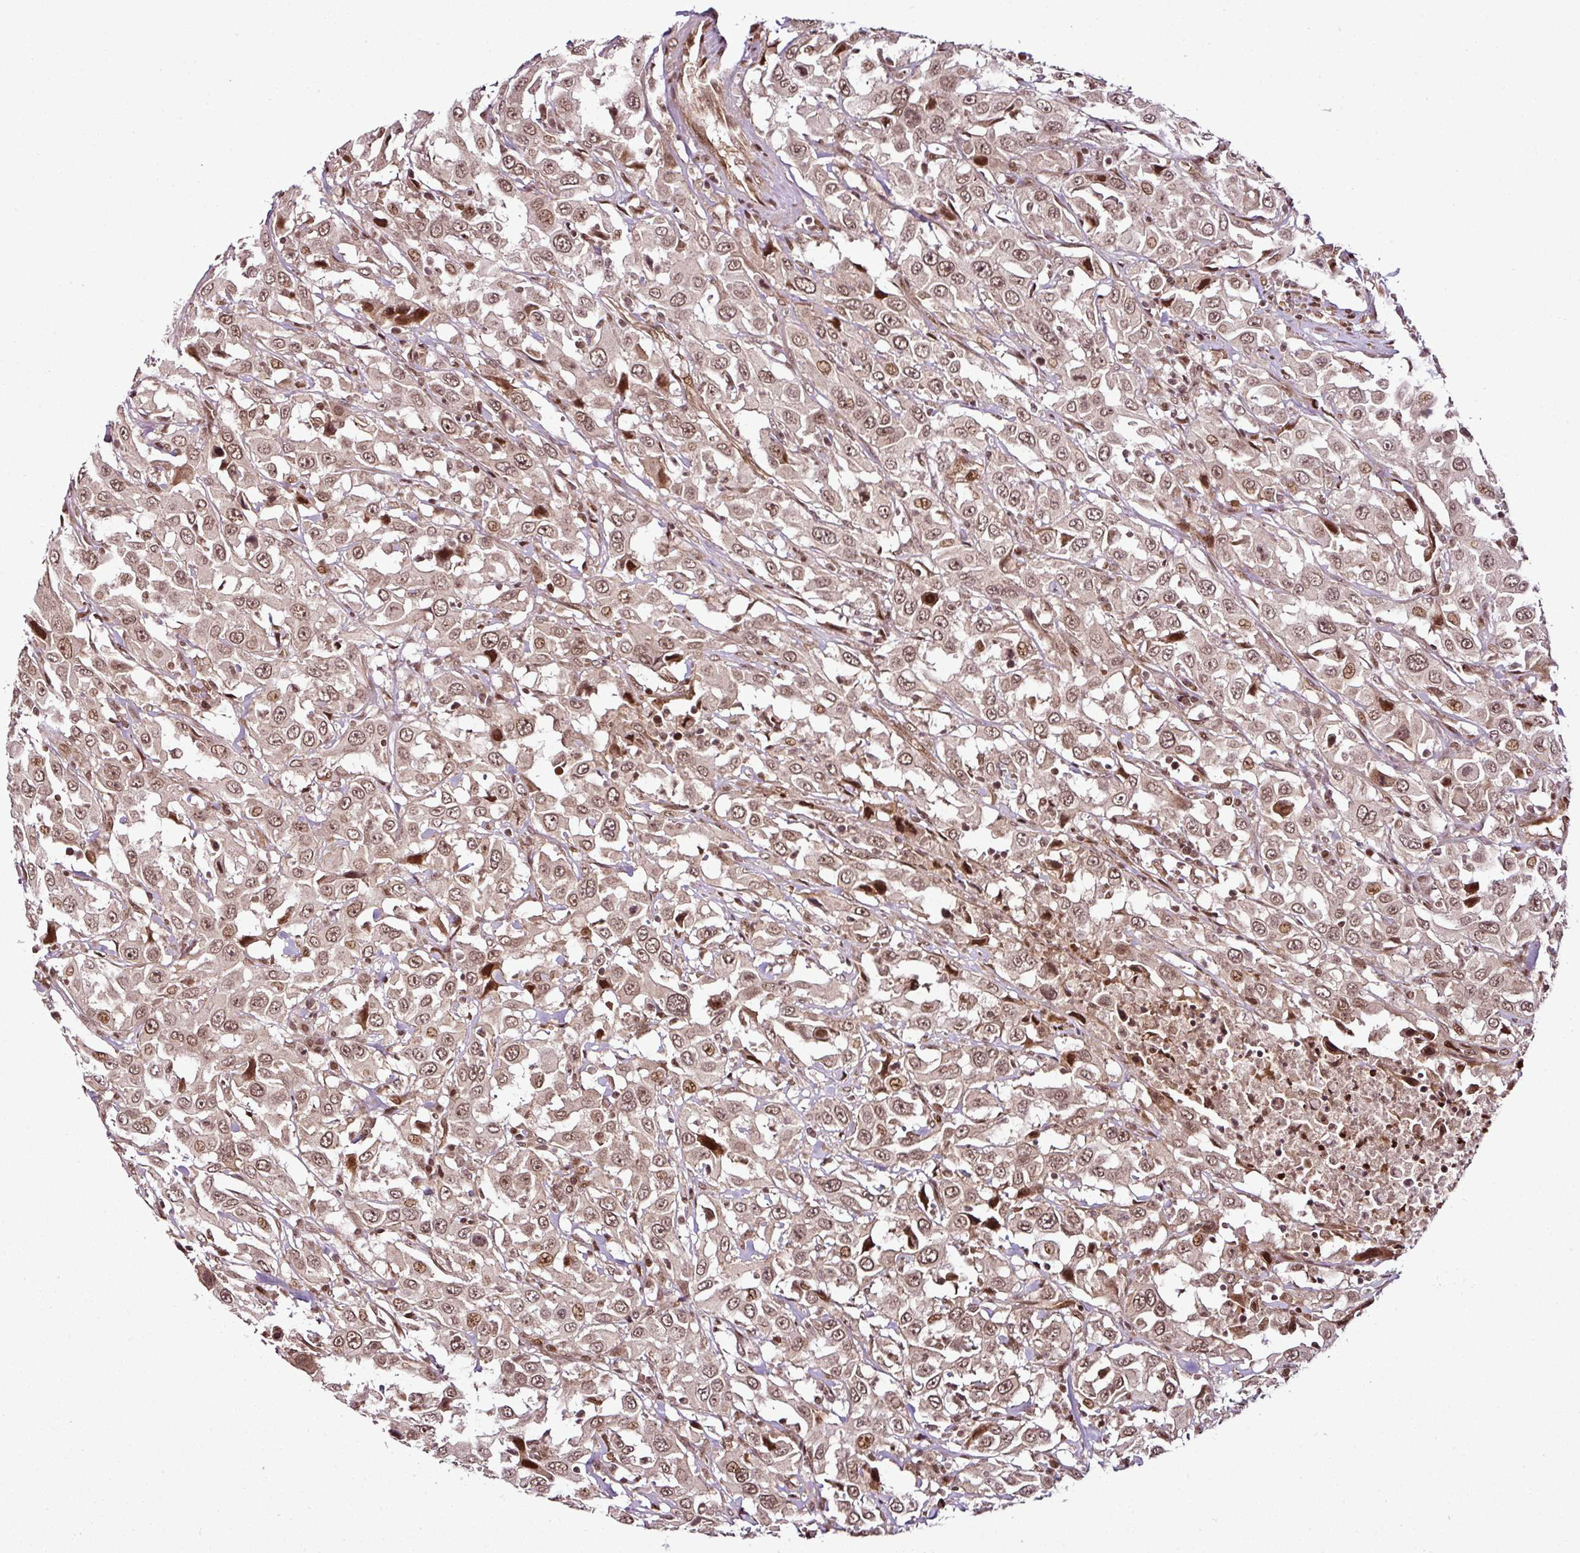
{"staining": {"intensity": "weak", "quantity": ">75%", "location": "nuclear"}, "tissue": "urothelial cancer", "cell_type": "Tumor cells", "image_type": "cancer", "snomed": [{"axis": "morphology", "description": "Urothelial carcinoma, High grade"}, {"axis": "topography", "description": "Urinary bladder"}], "caption": "High-grade urothelial carcinoma was stained to show a protein in brown. There is low levels of weak nuclear positivity in approximately >75% of tumor cells. Using DAB (3,3'-diaminobenzidine) (brown) and hematoxylin (blue) stains, captured at high magnification using brightfield microscopy.", "gene": "COPRS", "patient": {"sex": "male", "age": 61}}